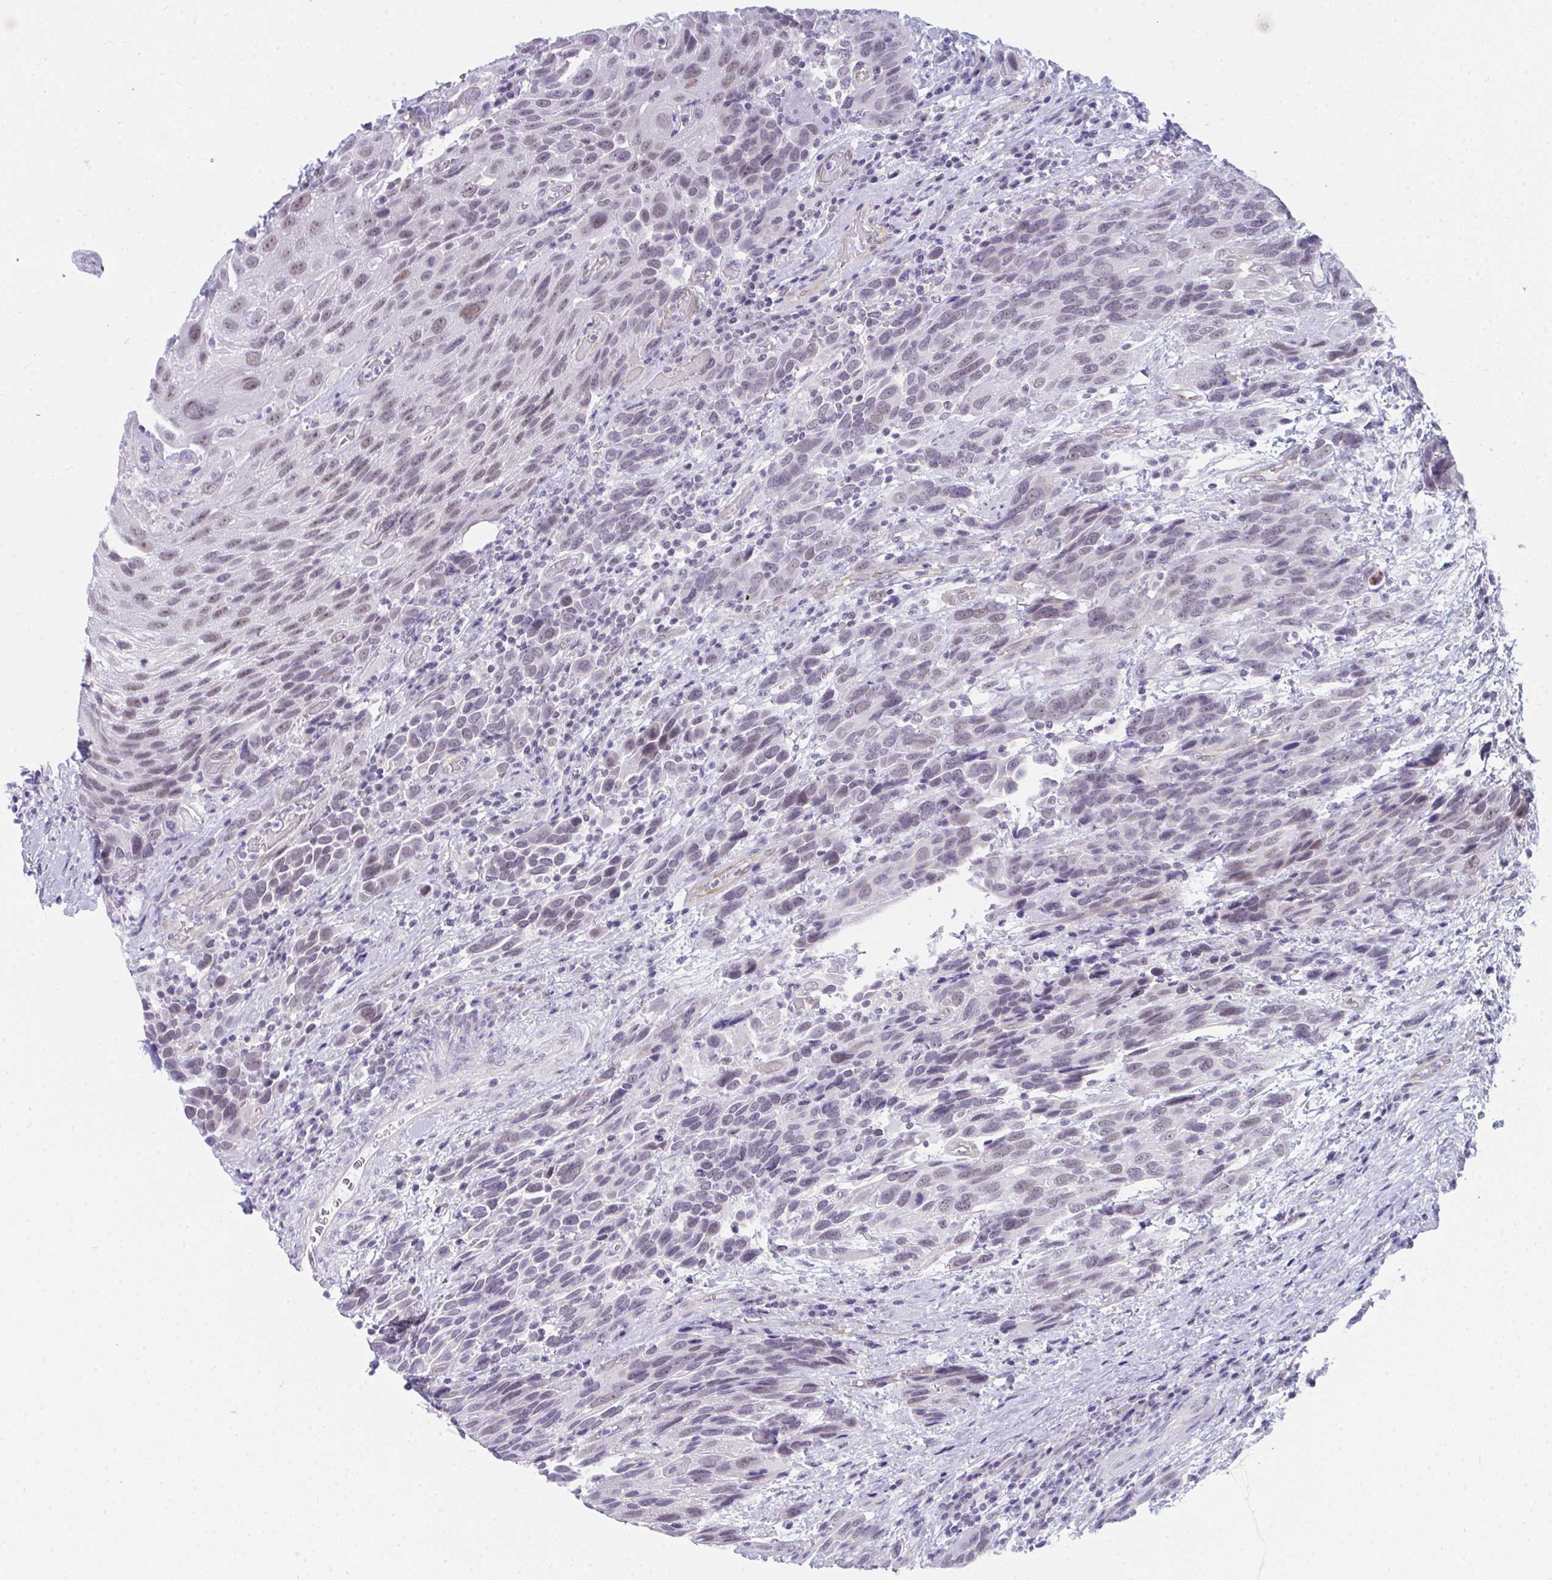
{"staining": {"intensity": "weak", "quantity": "25%-75%", "location": "nuclear"}, "tissue": "urothelial cancer", "cell_type": "Tumor cells", "image_type": "cancer", "snomed": [{"axis": "morphology", "description": "Urothelial carcinoma, High grade"}, {"axis": "topography", "description": "Urinary bladder"}], "caption": "Tumor cells display low levels of weak nuclear expression in approximately 25%-75% of cells in urothelial cancer. (DAB (3,3'-diaminobenzidine) IHC, brown staining for protein, blue staining for nuclei).", "gene": "CDK13", "patient": {"sex": "female", "age": 70}}